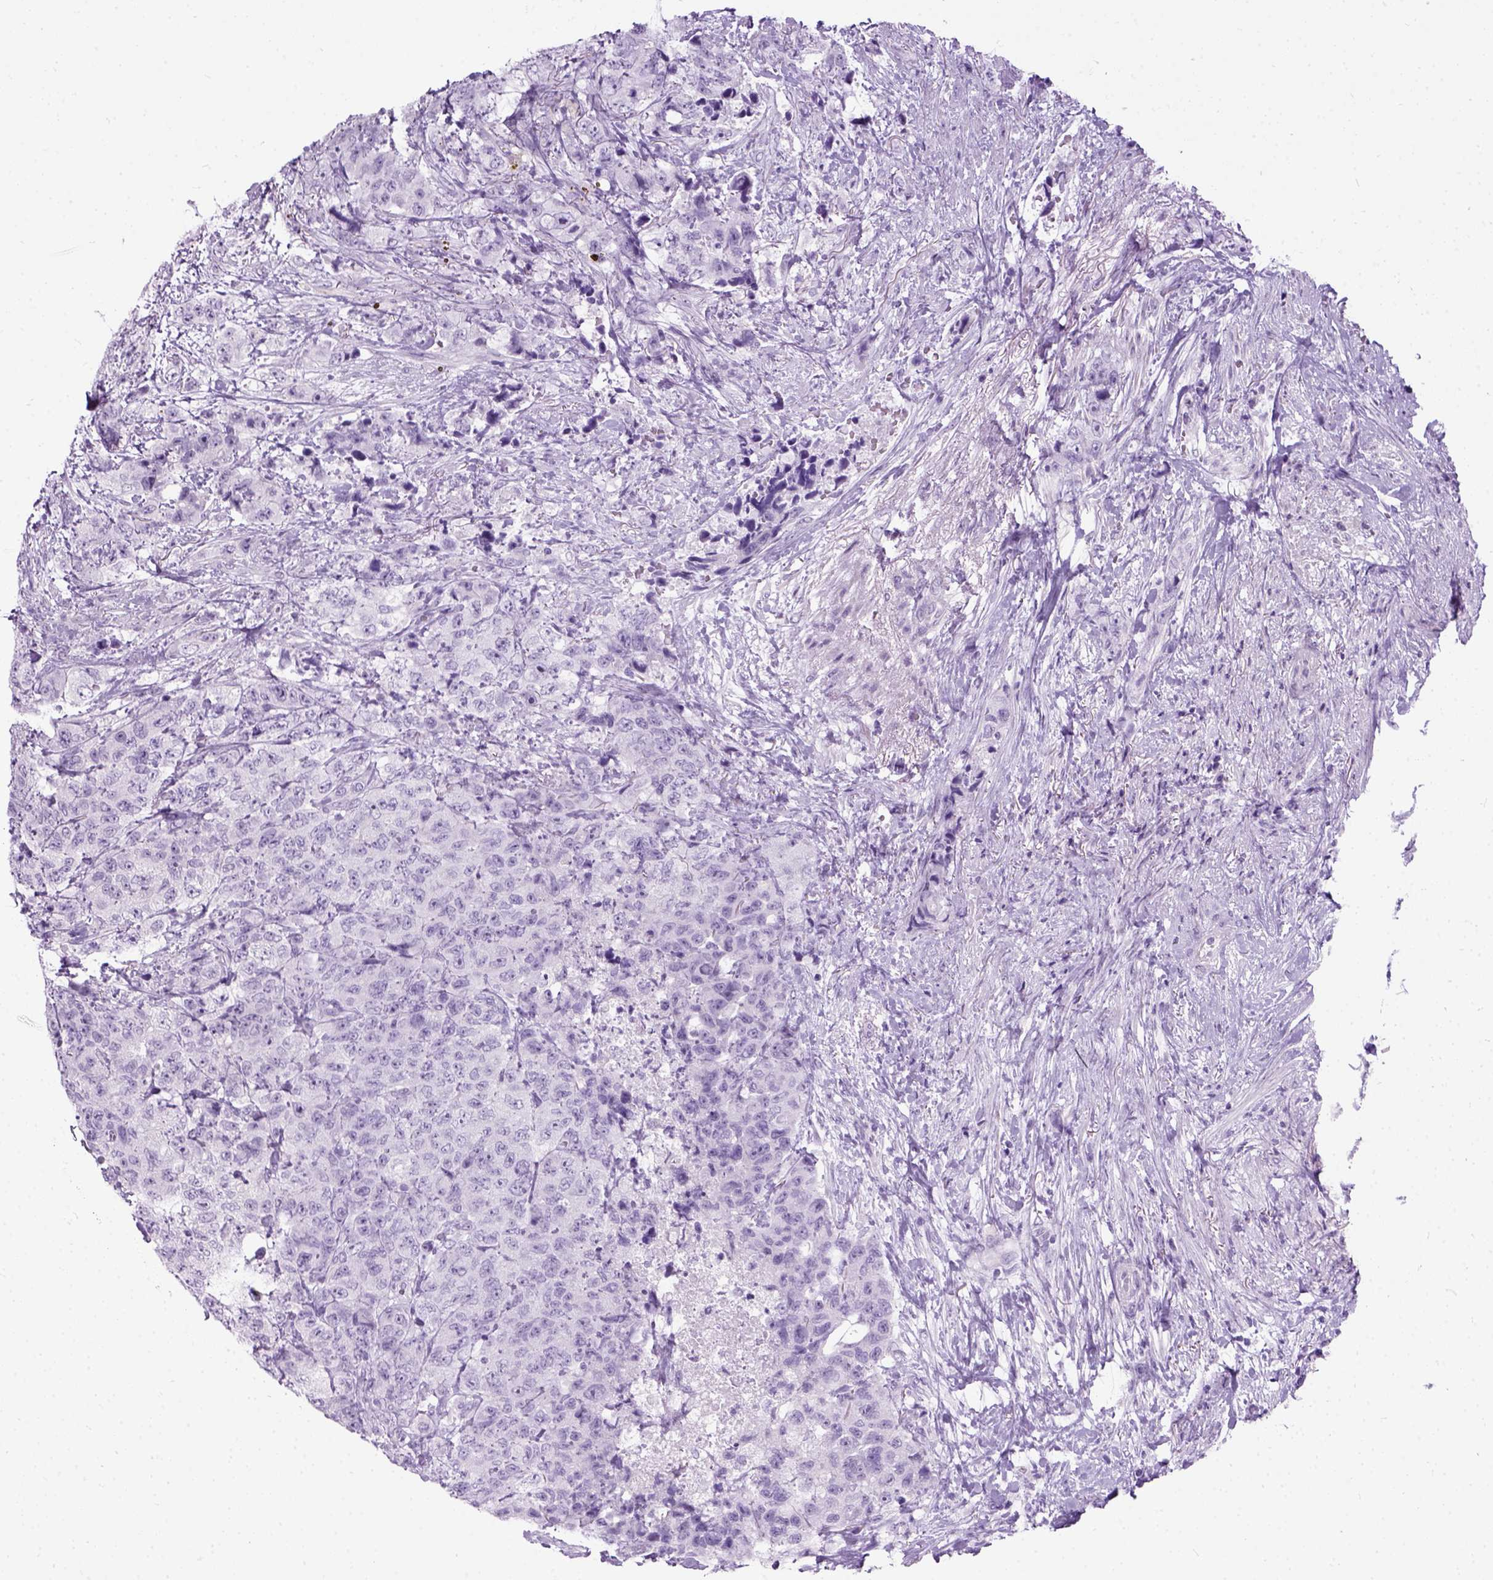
{"staining": {"intensity": "negative", "quantity": "none", "location": "none"}, "tissue": "urothelial cancer", "cell_type": "Tumor cells", "image_type": "cancer", "snomed": [{"axis": "morphology", "description": "Urothelial carcinoma, High grade"}, {"axis": "topography", "description": "Urinary bladder"}], "caption": "Urothelial cancer was stained to show a protein in brown. There is no significant expression in tumor cells.", "gene": "AXDND1", "patient": {"sex": "female", "age": 78}}